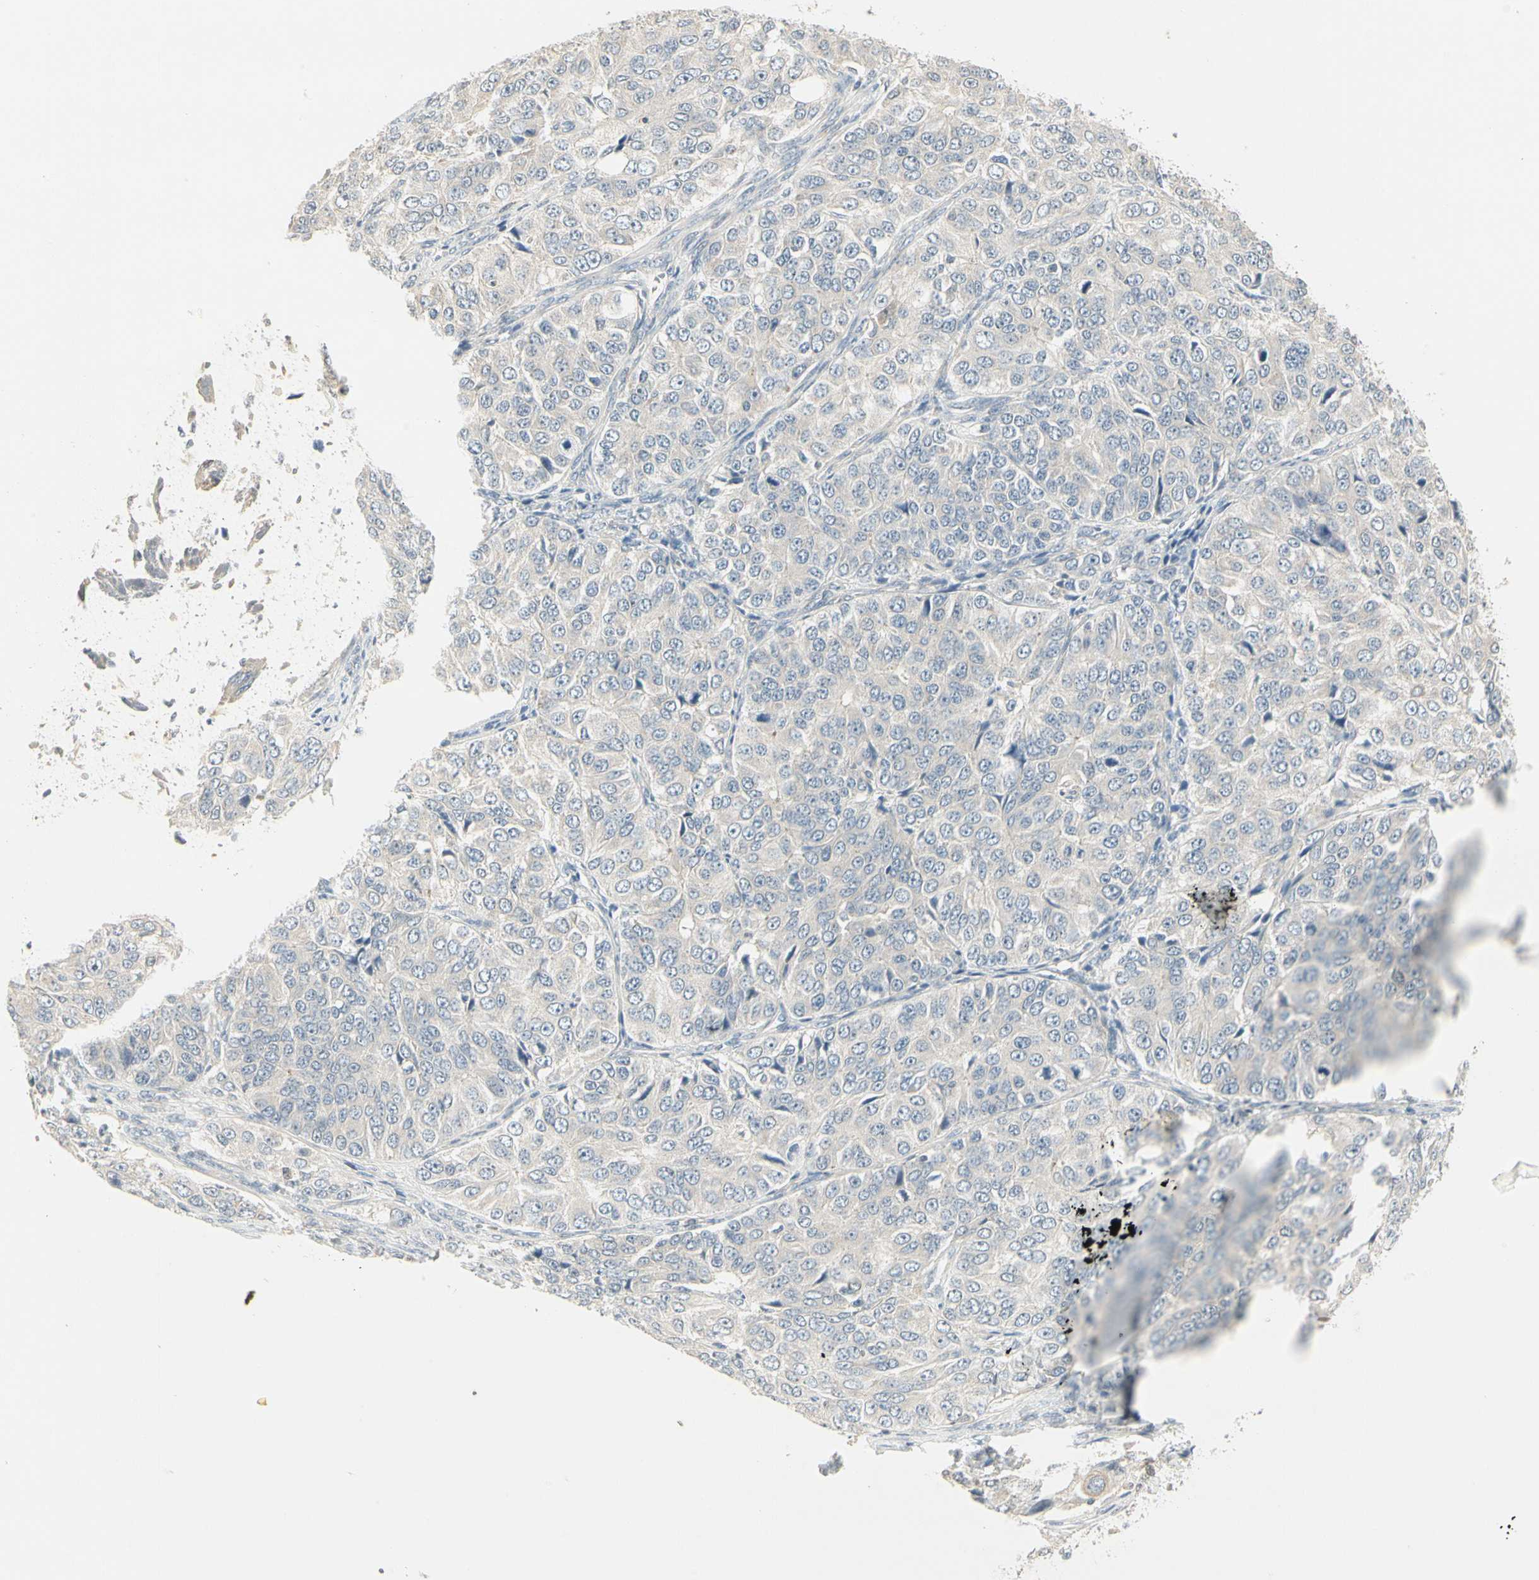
{"staining": {"intensity": "weak", "quantity": "25%-75%", "location": "cytoplasmic/membranous"}, "tissue": "ovarian cancer", "cell_type": "Tumor cells", "image_type": "cancer", "snomed": [{"axis": "morphology", "description": "Carcinoma, endometroid"}, {"axis": "topography", "description": "Ovary"}], "caption": "The immunohistochemical stain labels weak cytoplasmic/membranous staining in tumor cells of ovarian endometroid carcinoma tissue. (DAB IHC with brightfield microscopy, high magnification).", "gene": "ZFP36", "patient": {"sex": "female", "age": 51}}